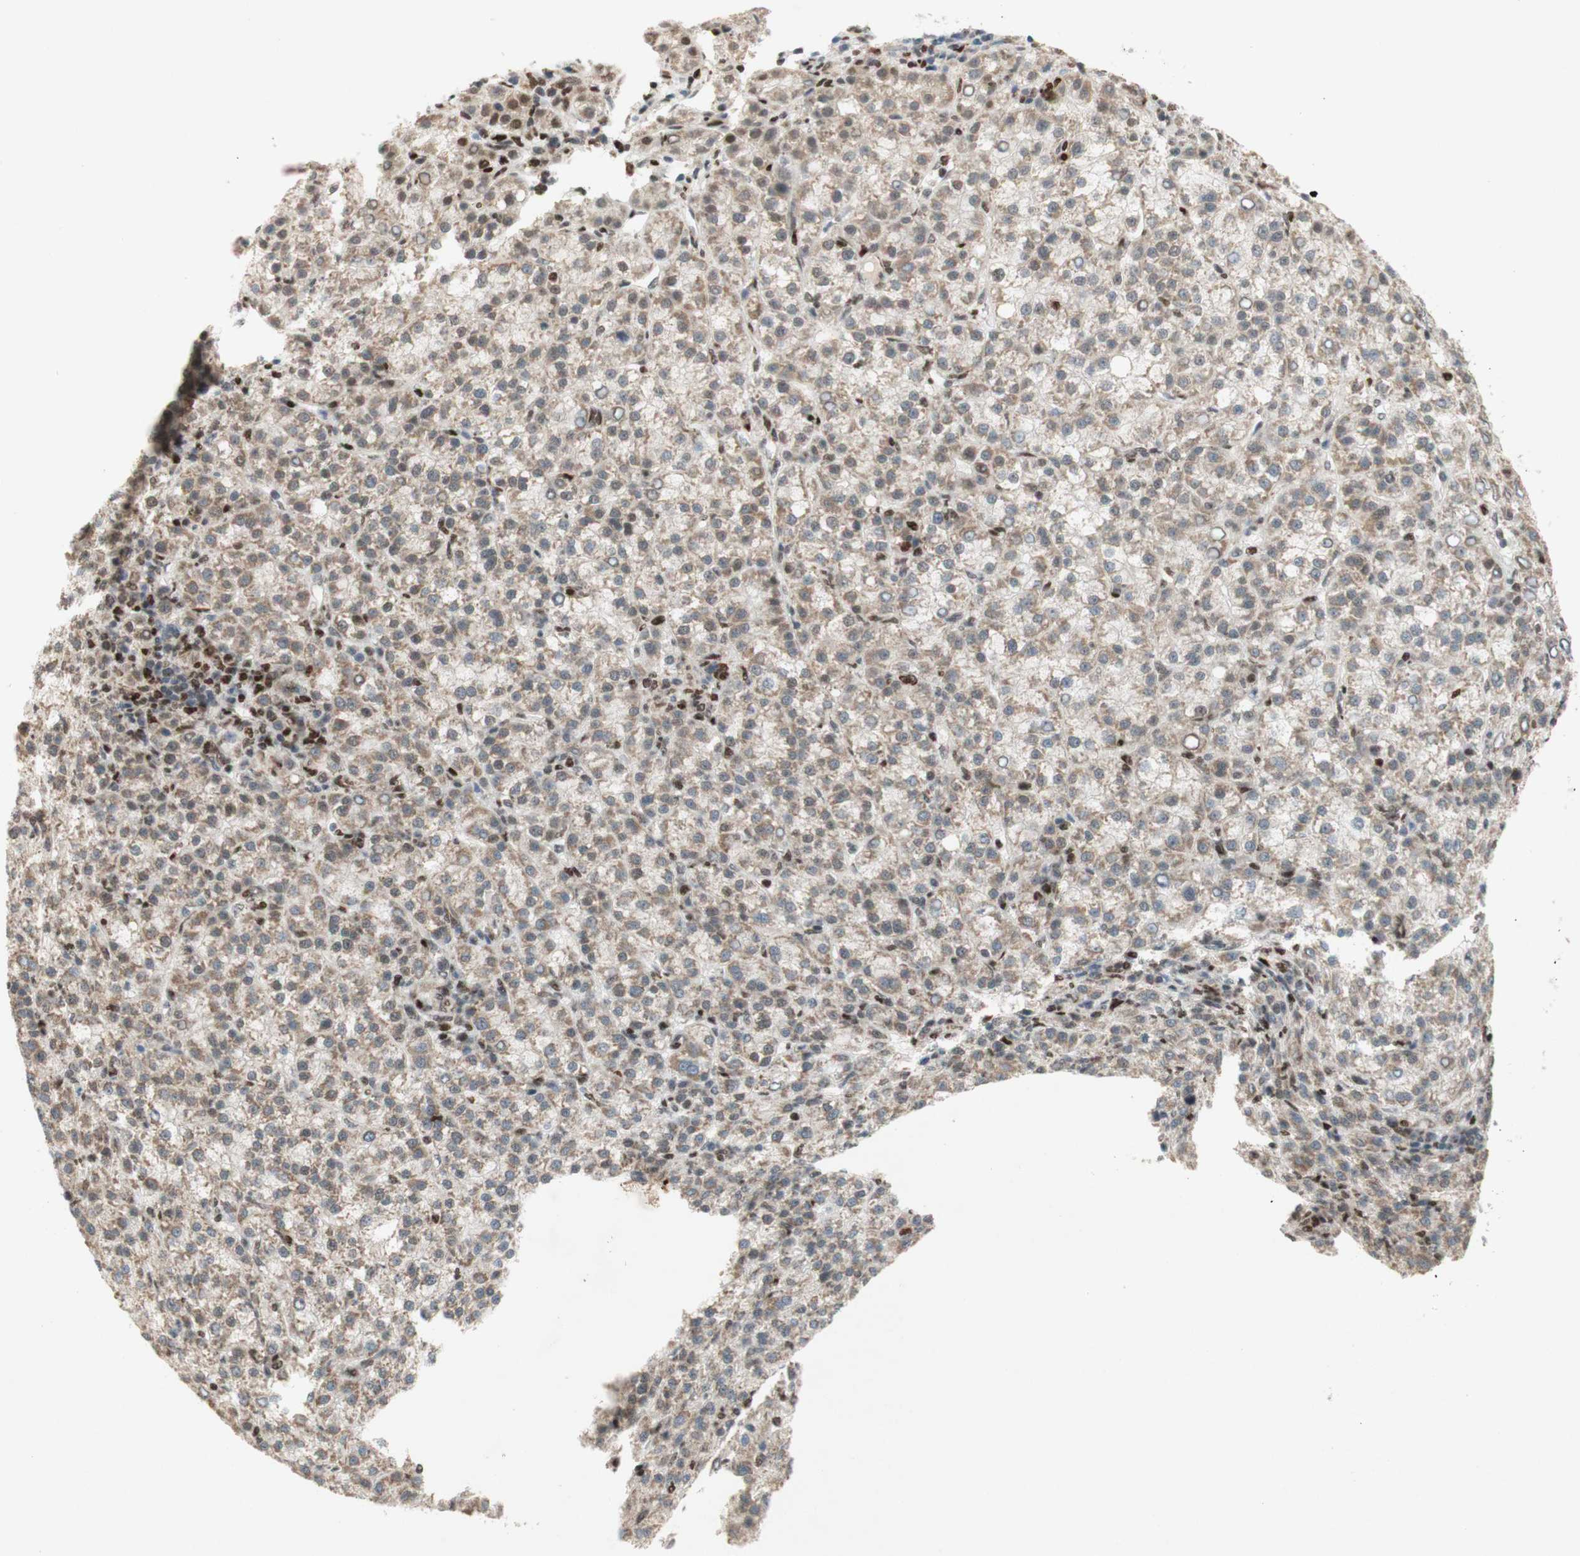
{"staining": {"intensity": "weak", "quantity": ">75%", "location": "cytoplasmic/membranous"}, "tissue": "liver cancer", "cell_type": "Tumor cells", "image_type": "cancer", "snomed": [{"axis": "morphology", "description": "Carcinoma, Hepatocellular, NOS"}, {"axis": "topography", "description": "Liver"}], "caption": "Liver hepatocellular carcinoma stained for a protein exhibits weak cytoplasmic/membranous positivity in tumor cells.", "gene": "DNMT3A", "patient": {"sex": "female", "age": 58}}